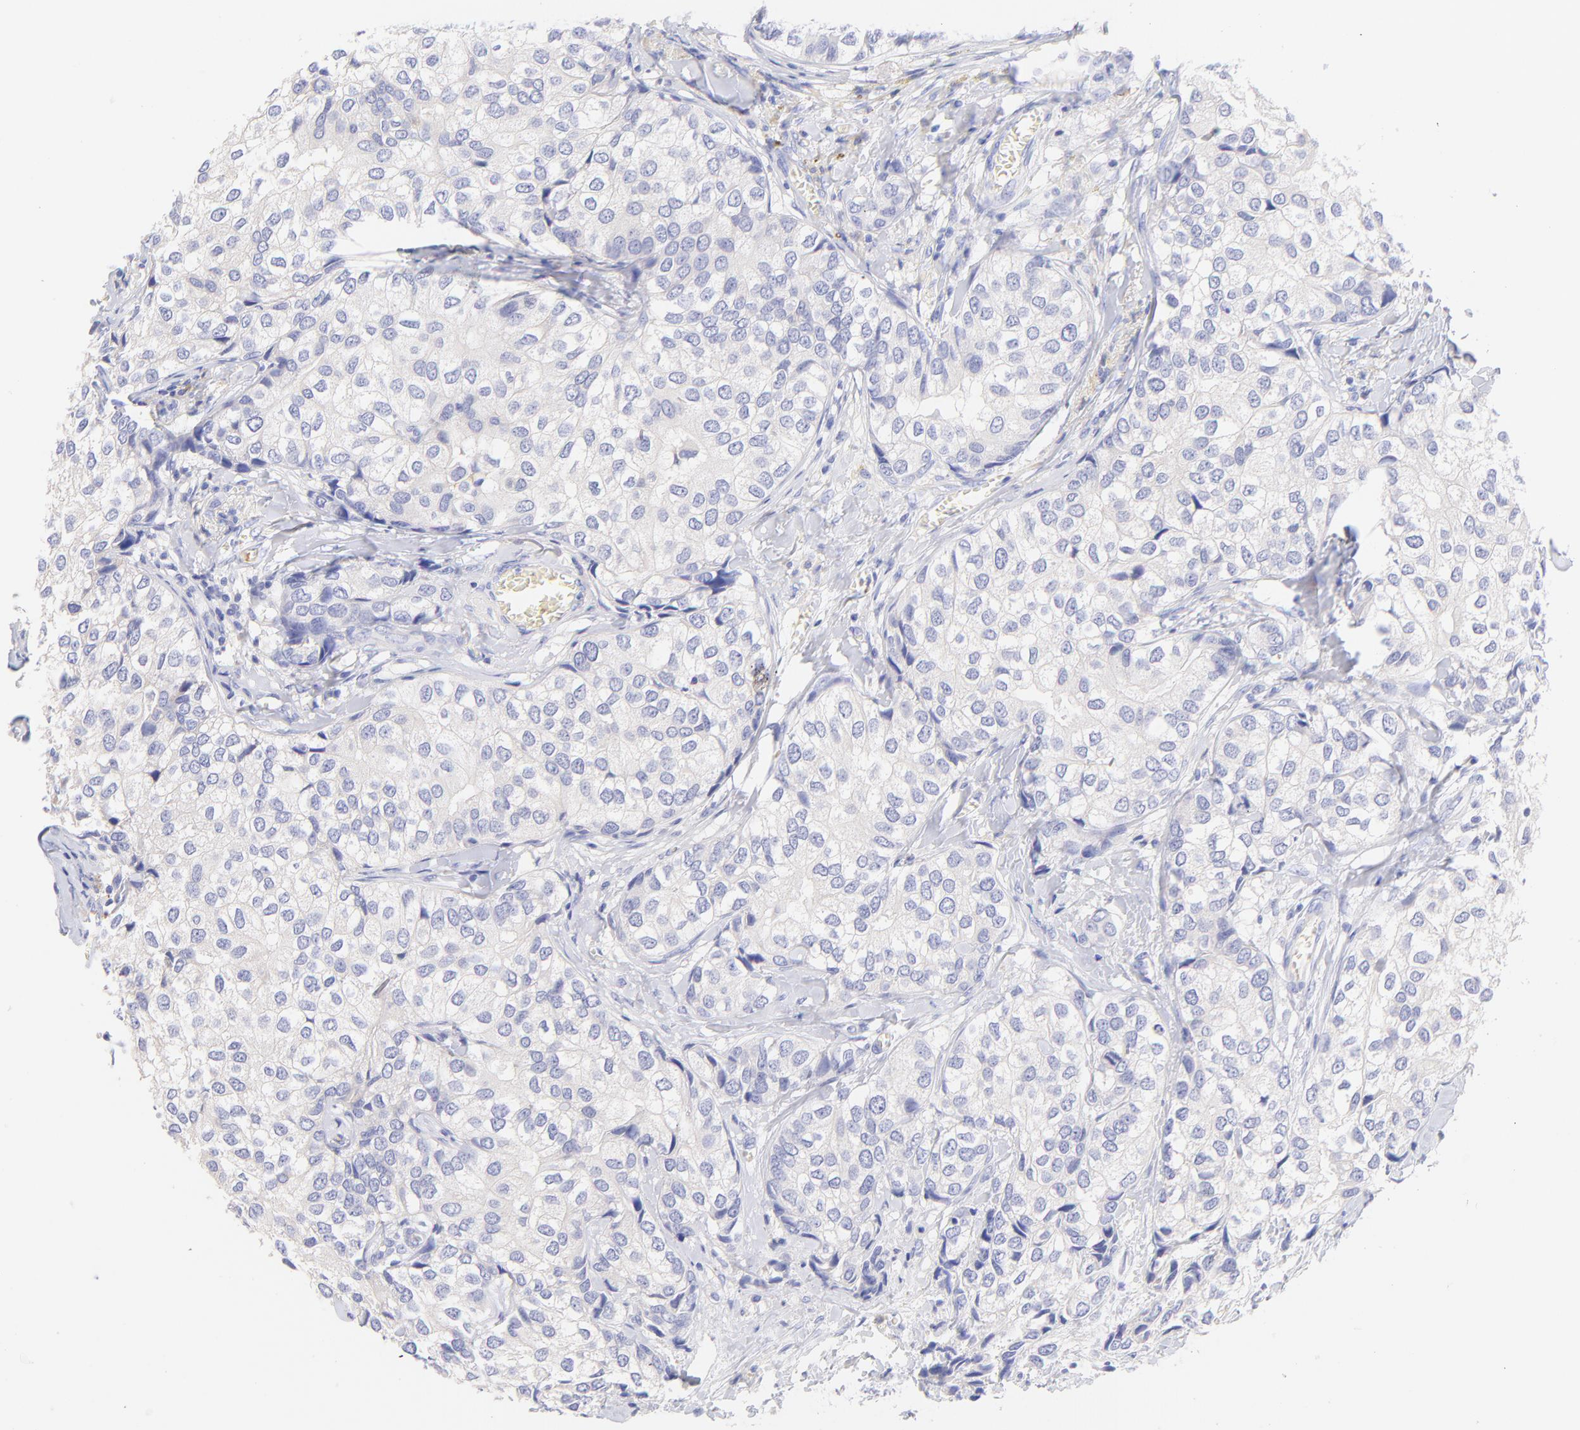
{"staining": {"intensity": "negative", "quantity": "none", "location": "none"}, "tissue": "breast cancer", "cell_type": "Tumor cells", "image_type": "cancer", "snomed": [{"axis": "morphology", "description": "Duct carcinoma"}, {"axis": "topography", "description": "Breast"}], "caption": "A photomicrograph of breast infiltrating ductal carcinoma stained for a protein reveals no brown staining in tumor cells.", "gene": "FRMPD3", "patient": {"sex": "female", "age": 68}}